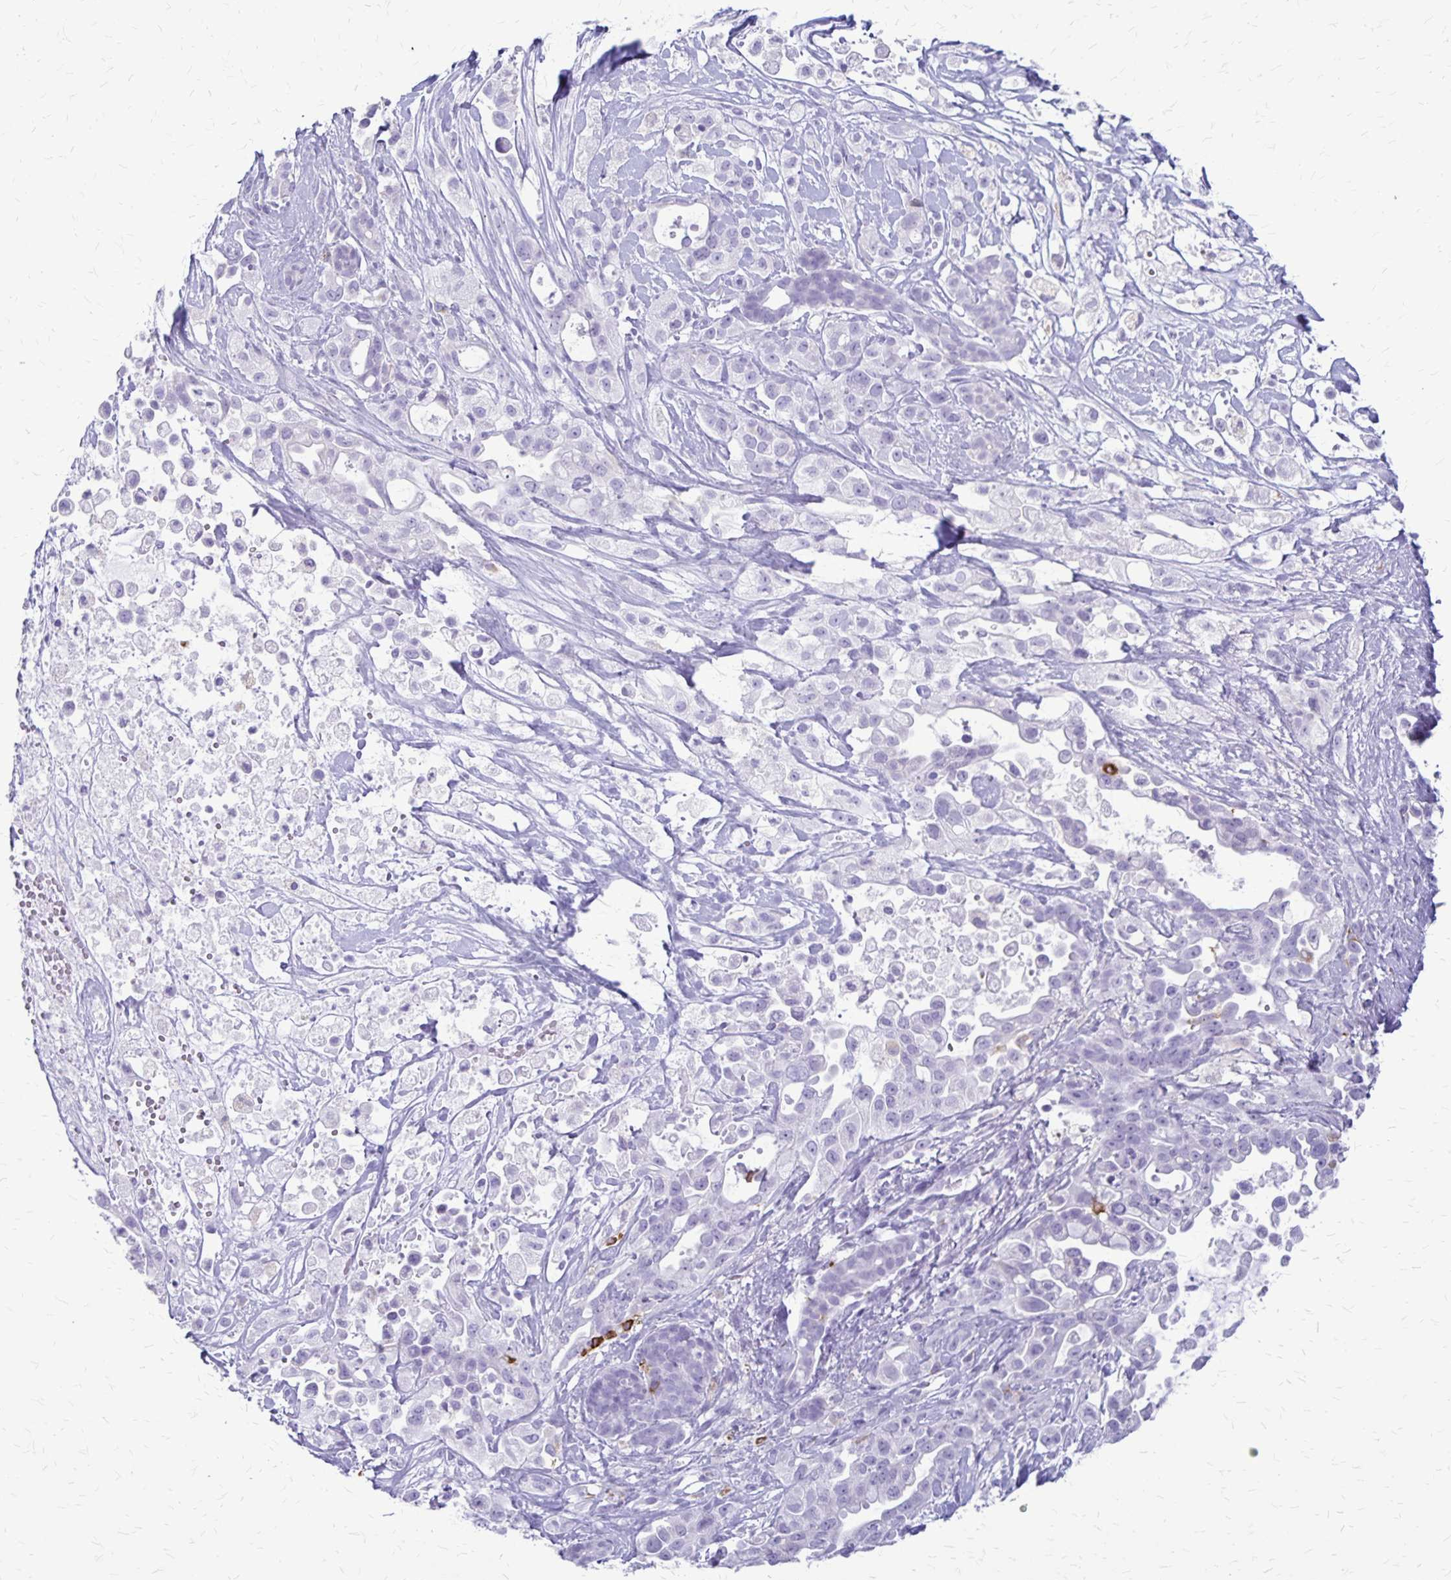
{"staining": {"intensity": "negative", "quantity": "none", "location": "none"}, "tissue": "pancreatic cancer", "cell_type": "Tumor cells", "image_type": "cancer", "snomed": [{"axis": "morphology", "description": "Adenocarcinoma, NOS"}, {"axis": "topography", "description": "Pancreas"}], "caption": "The image shows no staining of tumor cells in adenocarcinoma (pancreatic). (Brightfield microscopy of DAB (3,3'-diaminobenzidine) immunohistochemistry at high magnification).", "gene": "RTN1", "patient": {"sex": "male", "age": 44}}